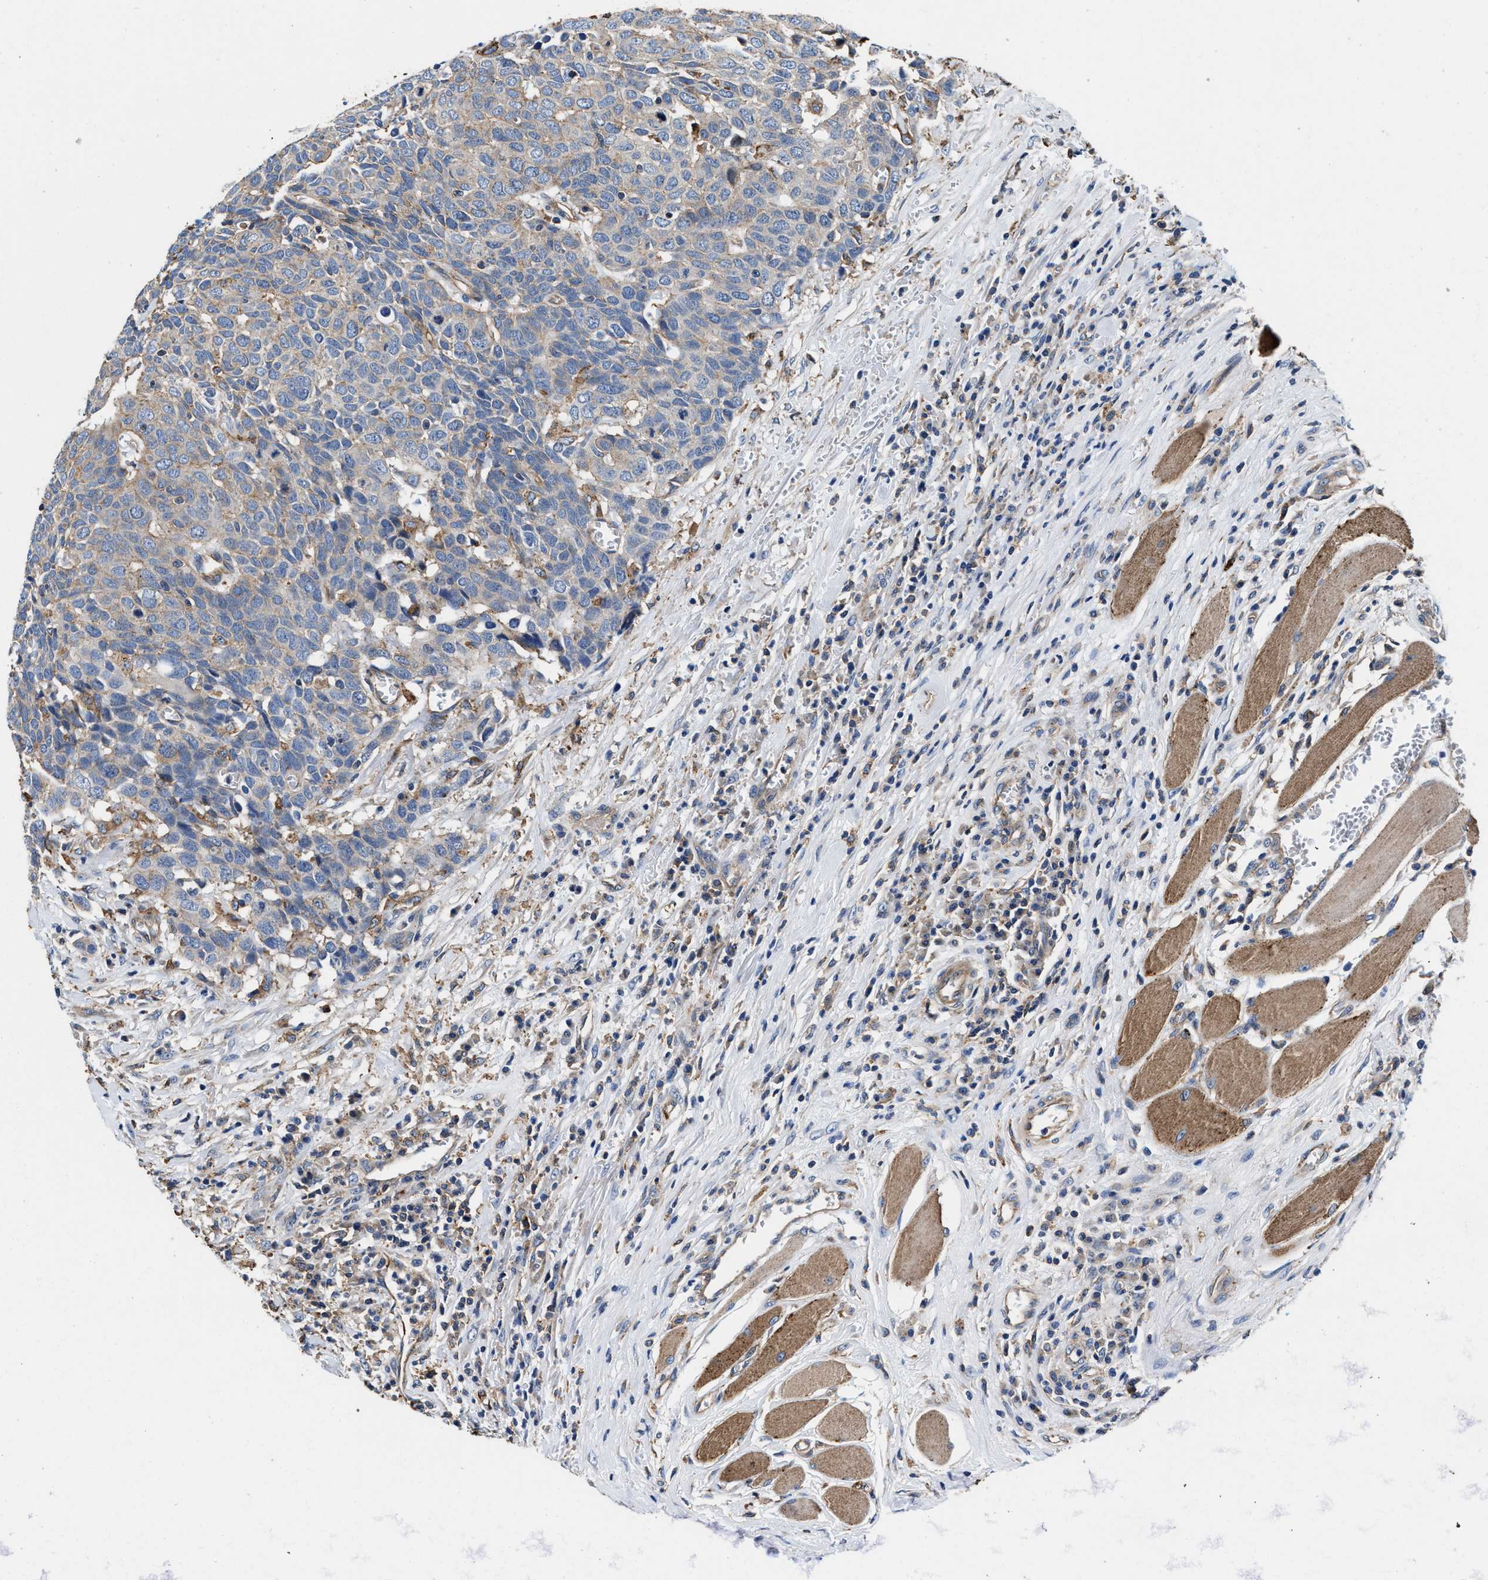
{"staining": {"intensity": "weak", "quantity": "<25%", "location": "cytoplasmic/membranous"}, "tissue": "head and neck cancer", "cell_type": "Tumor cells", "image_type": "cancer", "snomed": [{"axis": "morphology", "description": "Squamous cell carcinoma, NOS"}, {"axis": "topography", "description": "Head-Neck"}], "caption": "Tumor cells are negative for protein expression in human squamous cell carcinoma (head and neck).", "gene": "PPP1R9B", "patient": {"sex": "male", "age": 66}}